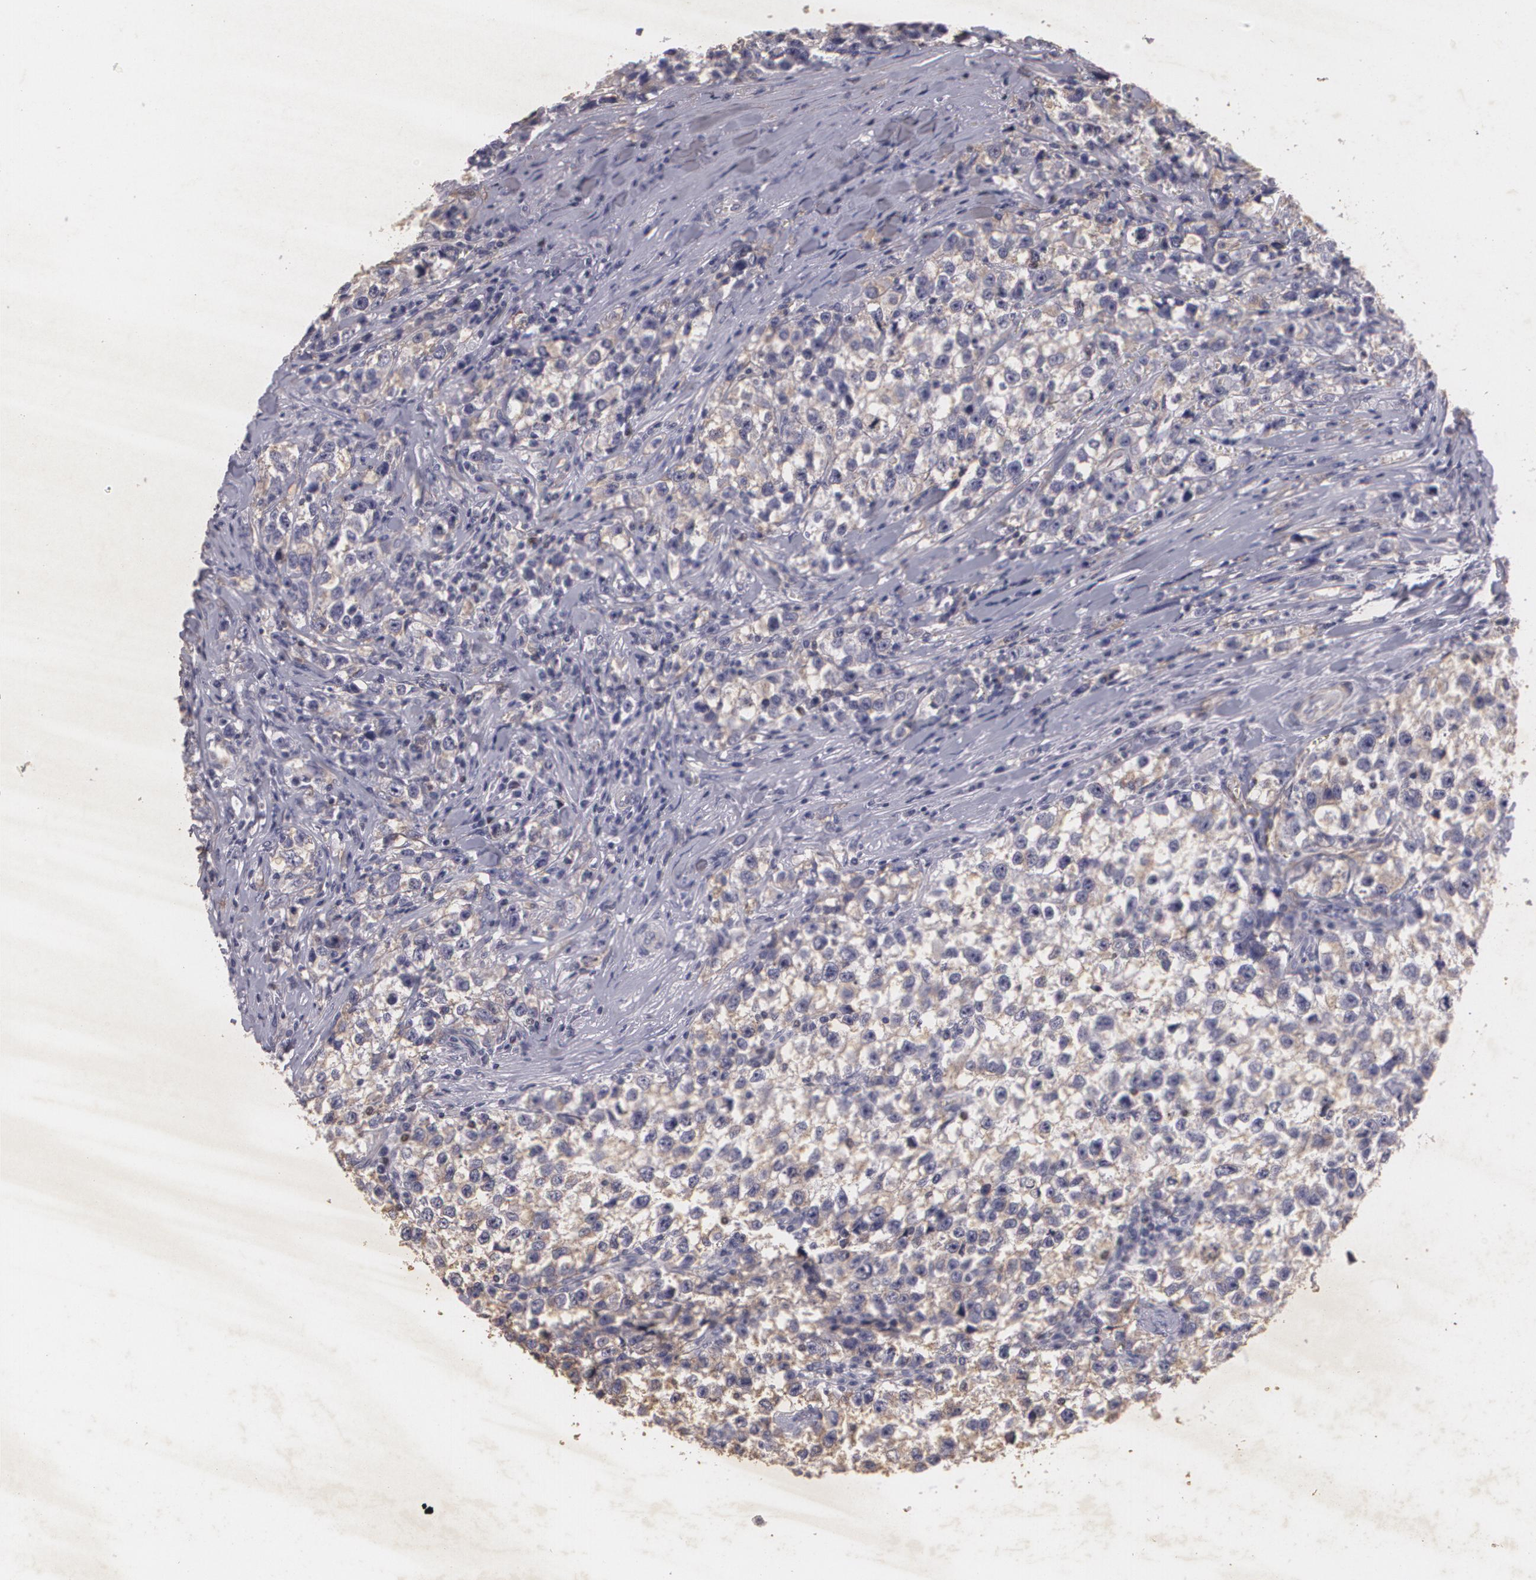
{"staining": {"intensity": "weak", "quantity": ">75%", "location": "cytoplasmic/membranous"}, "tissue": "testis cancer", "cell_type": "Tumor cells", "image_type": "cancer", "snomed": [{"axis": "morphology", "description": "Seminoma, NOS"}, {"axis": "morphology", "description": "Carcinoma, Embryonal, NOS"}, {"axis": "topography", "description": "Testis"}], "caption": "A low amount of weak cytoplasmic/membranous positivity is appreciated in approximately >75% of tumor cells in testis embryonal carcinoma tissue.", "gene": "KCNA4", "patient": {"sex": "male", "age": 30}}